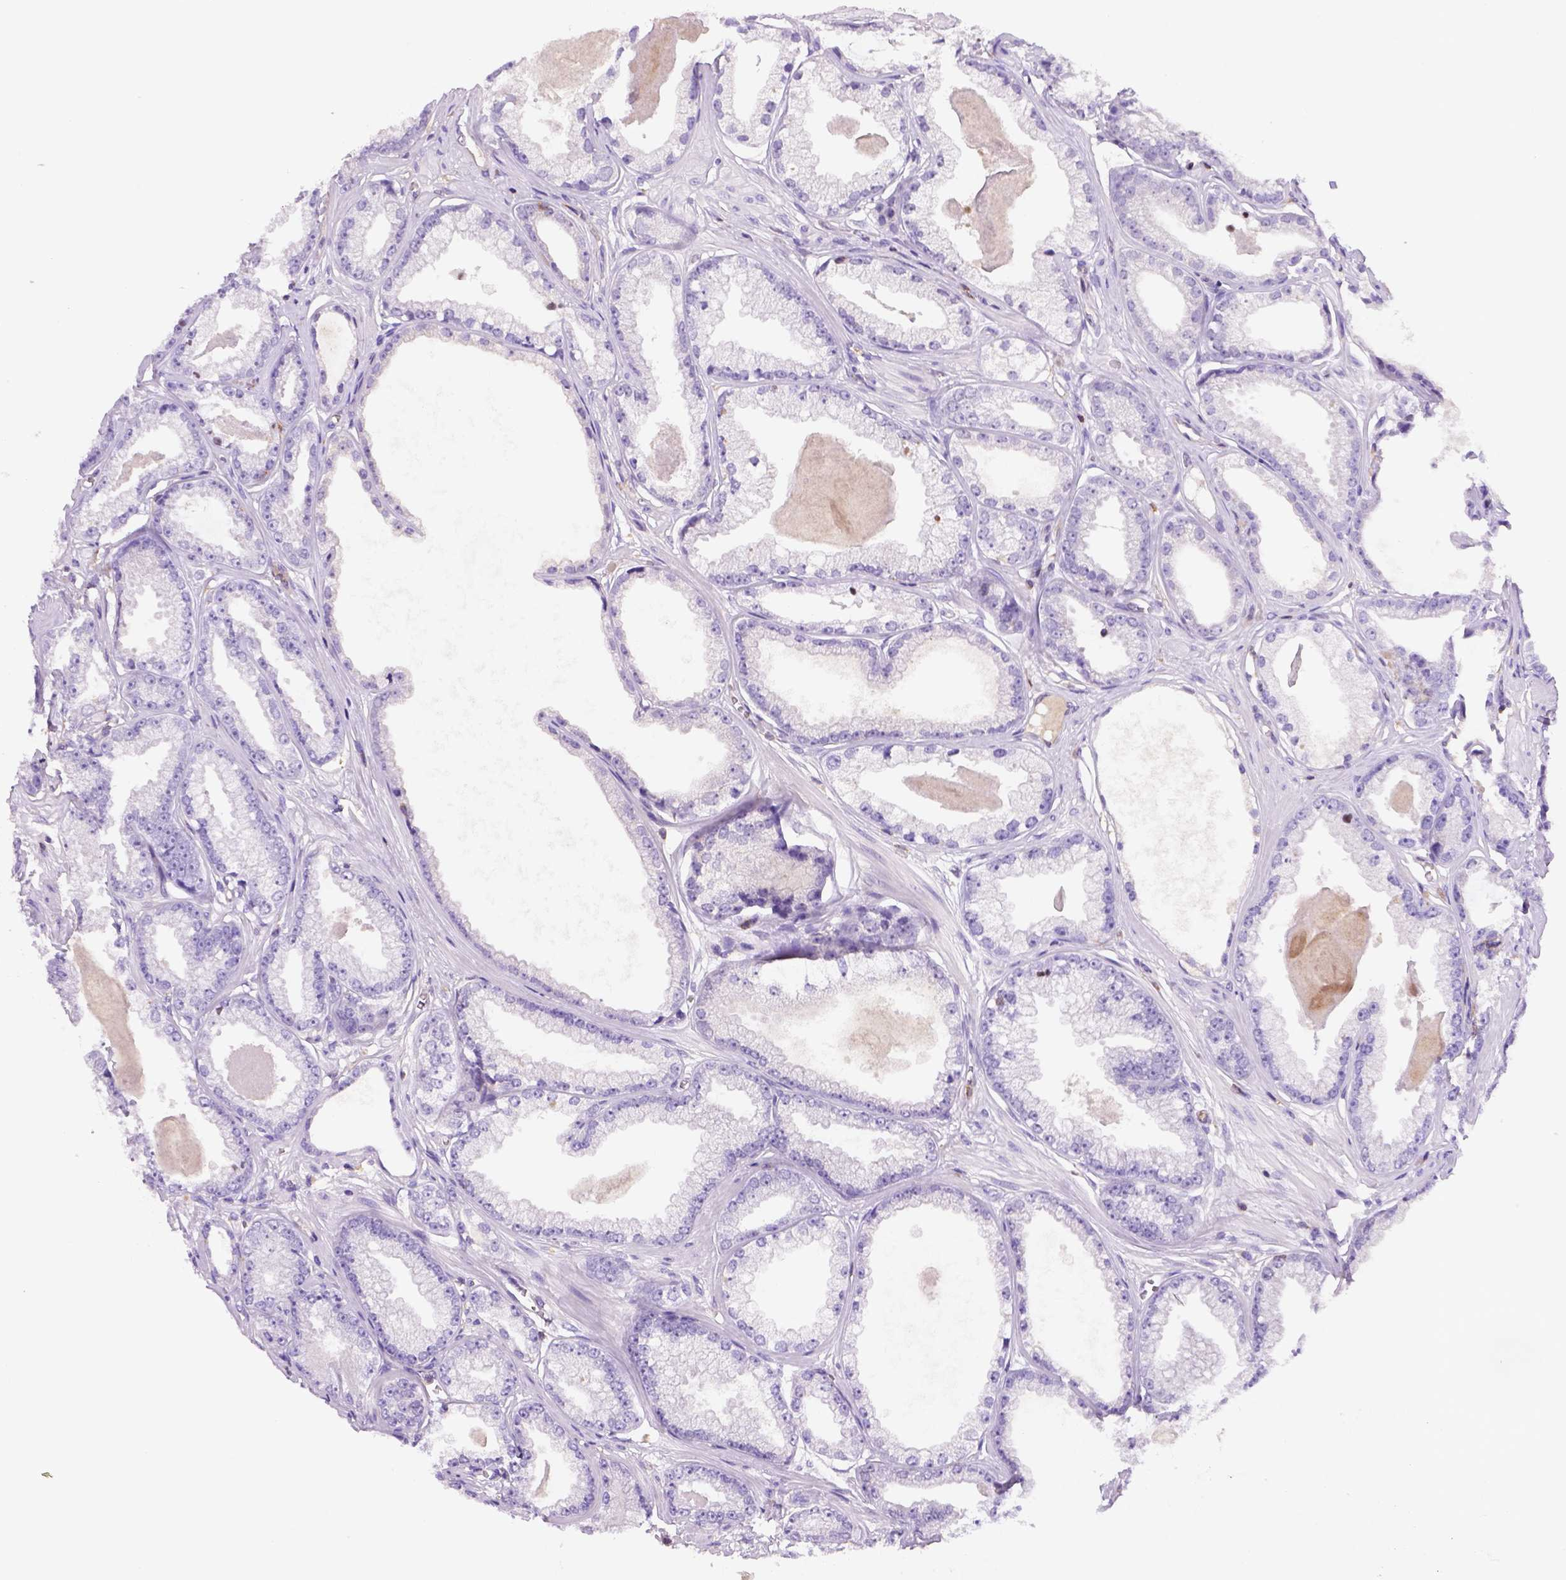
{"staining": {"intensity": "negative", "quantity": "none", "location": "none"}, "tissue": "prostate cancer", "cell_type": "Tumor cells", "image_type": "cancer", "snomed": [{"axis": "morphology", "description": "Adenocarcinoma, Low grade"}, {"axis": "topography", "description": "Prostate"}], "caption": "Prostate low-grade adenocarcinoma stained for a protein using immunohistochemistry (IHC) shows no expression tumor cells.", "gene": "INPP5D", "patient": {"sex": "male", "age": 64}}